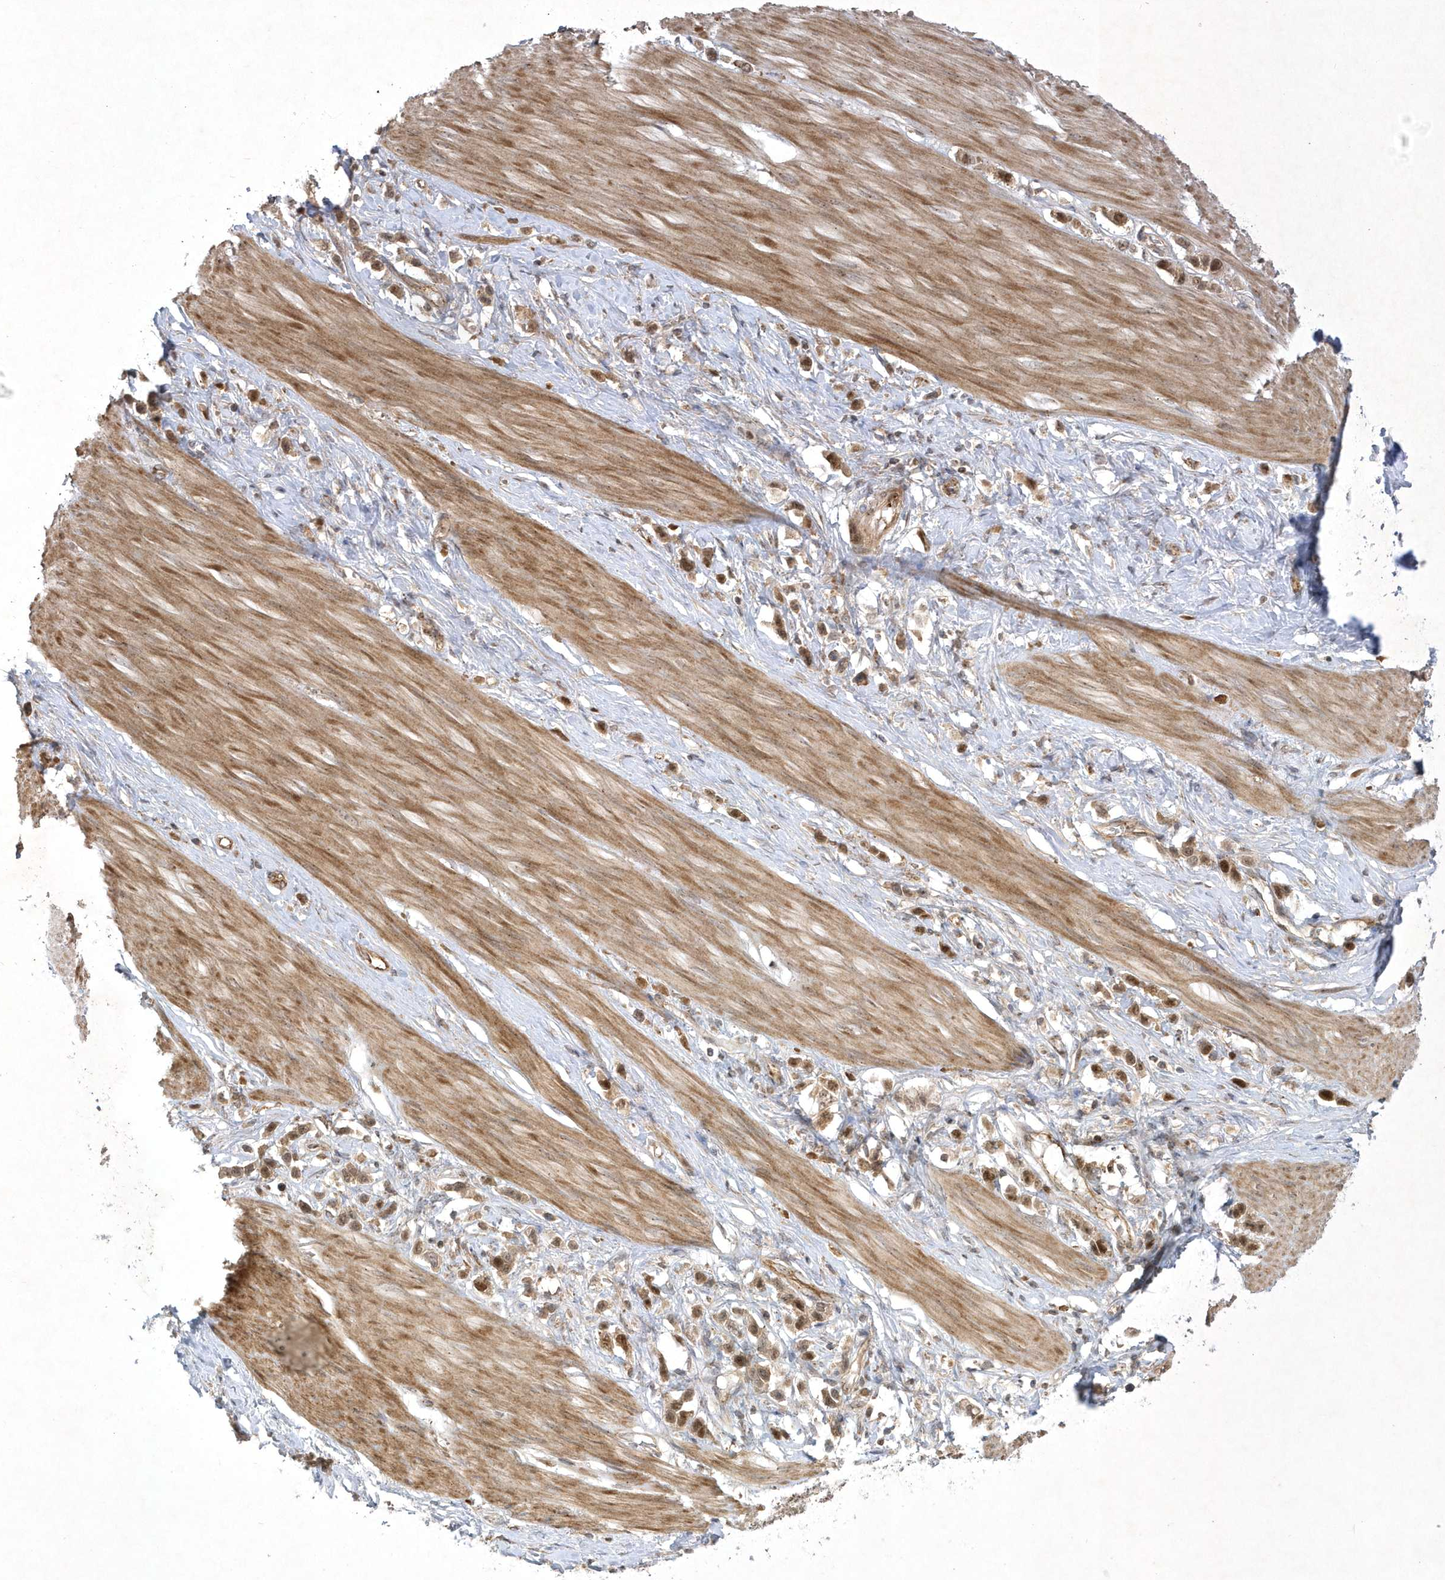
{"staining": {"intensity": "moderate", "quantity": ">75%", "location": "cytoplasmic/membranous,nuclear"}, "tissue": "stomach cancer", "cell_type": "Tumor cells", "image_type": "cancer", "snomed": [{"axis": "morphology", "description": "Adenocarcinoma, NOS"}, {"axis": "topography", "description": "Stomach"}], "caption": "This micrograph demonstrates immunohistochemistry staining of human stomach cancer, with medium moderate cytoplasmic/membranous and nuclear staining in about >75% of tumor cells.", "gene": "NAF1", "patient": {"sex": "female", "age": 65}}